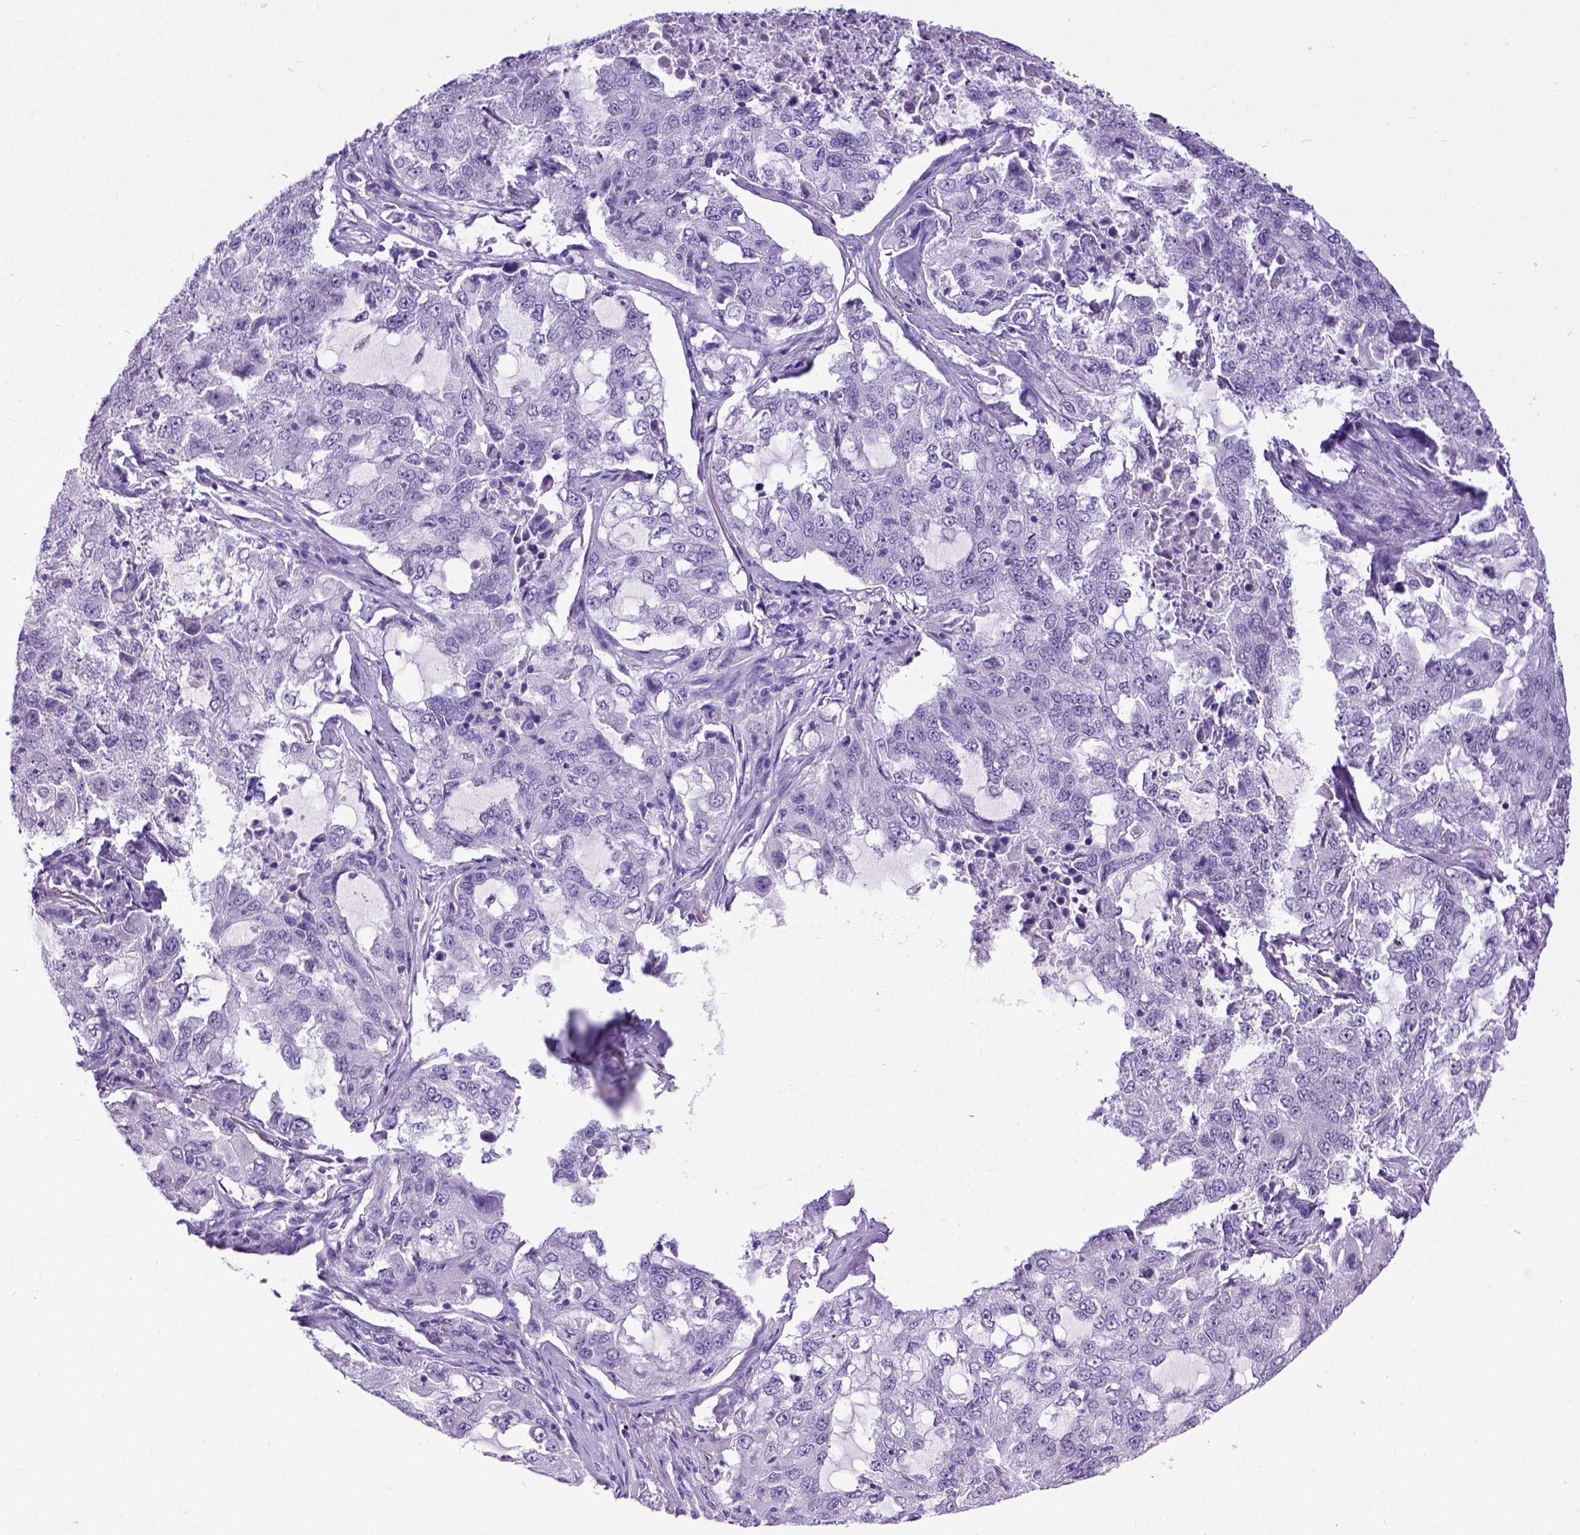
{"staining": {"intensity": "negative", "quantity": "none", "location": "none"}, "tissue": "lung cancer", "cell_type": "Tumor cells", "image_type": "cancer", "snomed": [{"axis": "morphology", "description": "Adenocarcinoma, NOS"}, {"axis": "topography", "description": "Lung"}], "caption": "Immunohistochemistry photomicrograph of neoplastic tissue: human lung adenocarcinoma stained with DAB exhibits no significant protein expression in tumor cells.", "gene": "ESR1", "patient": {"sex": "female", "age": 61}}